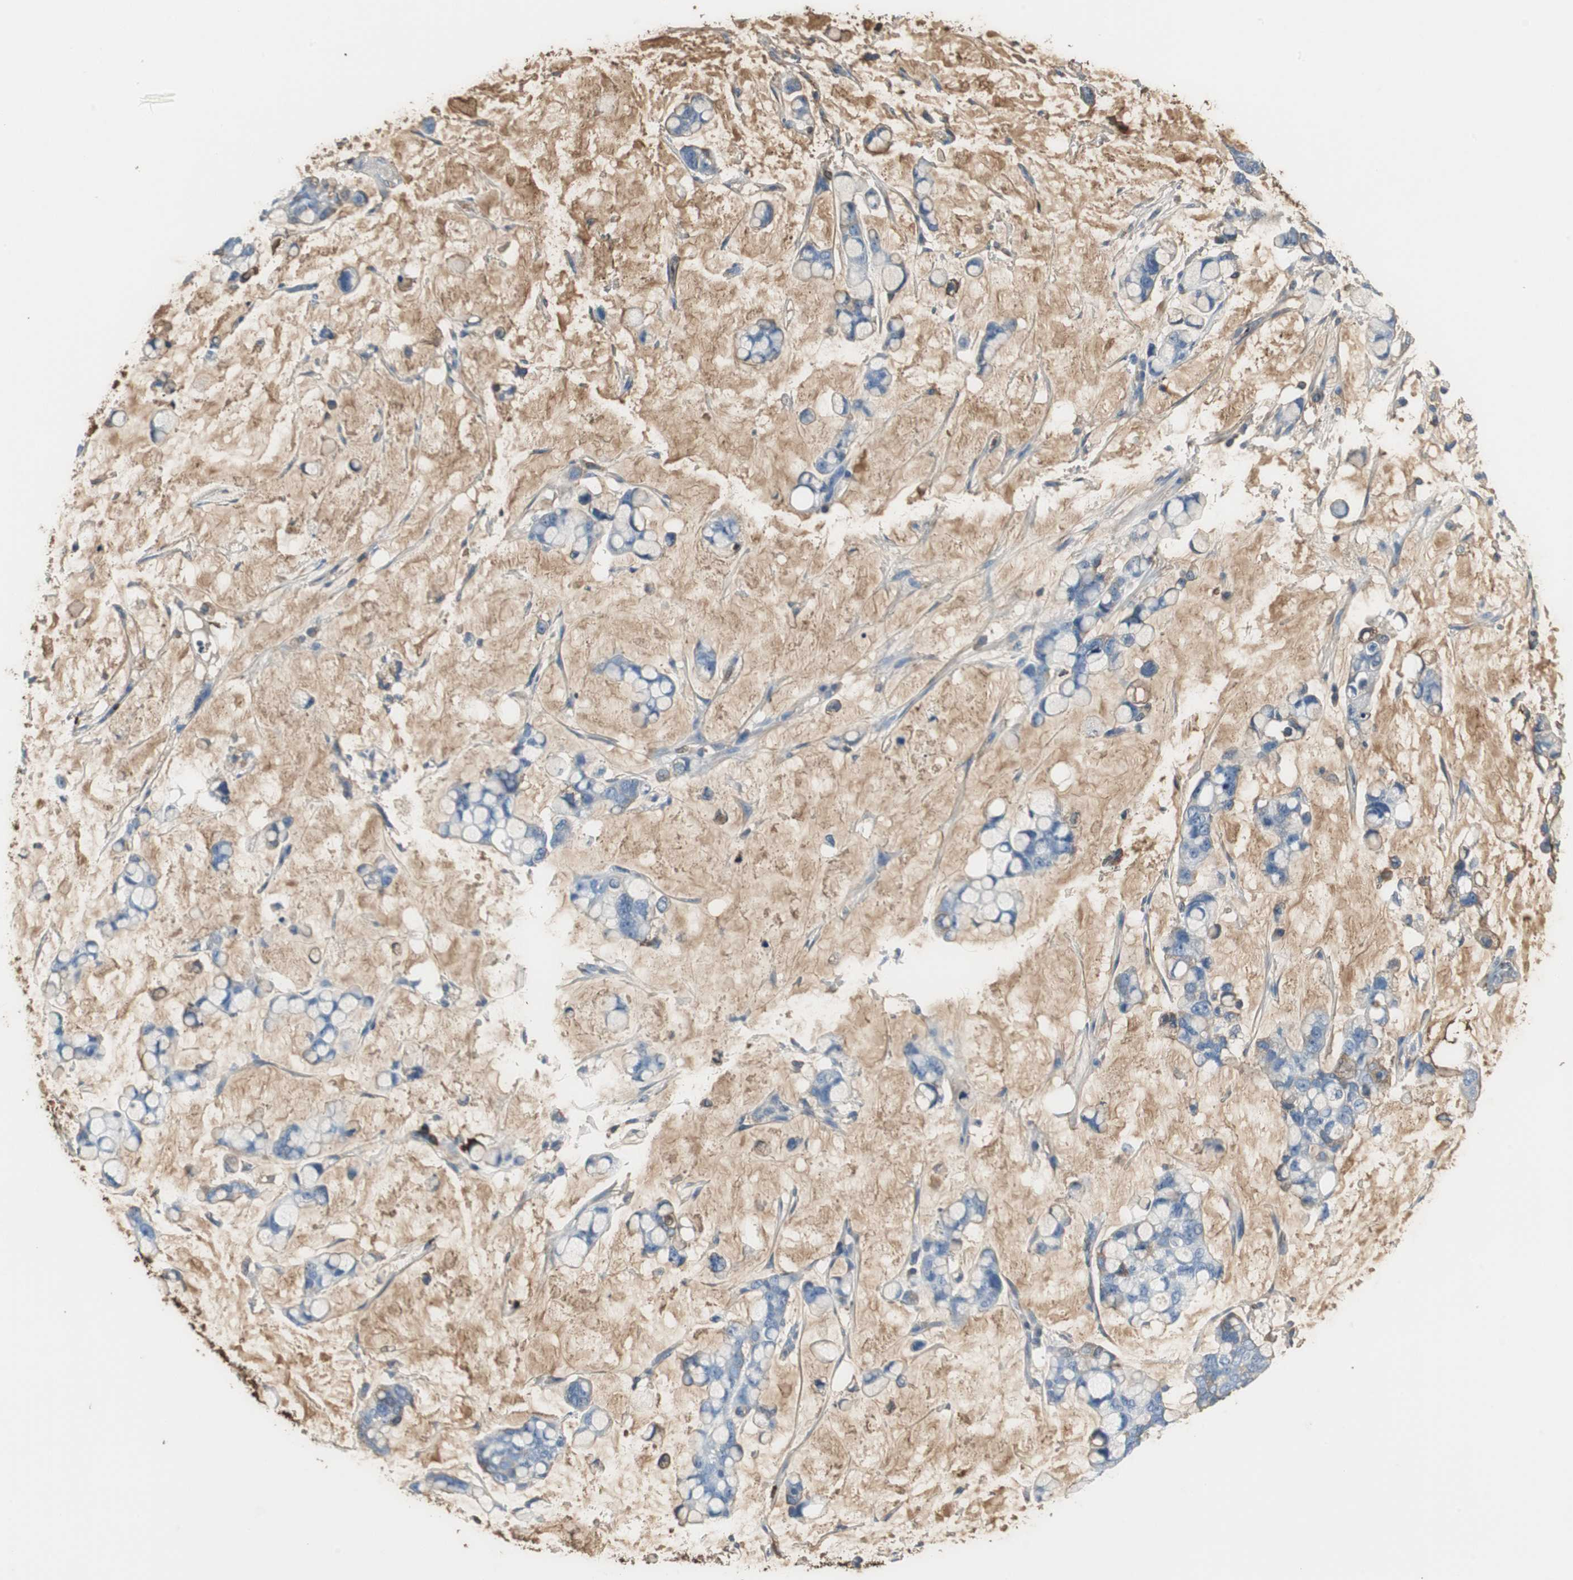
{"staining": {"intensity": "negative", "quantity": "none", "location": "none"}, "tissue": "stomach cancer", "cell_type": "Tumor cells", "image_type": "cancer", "snomed": [{"axis": "morphology", "description": "Adenocarcinoma, NOS"}, {"axis": "topography", "description": "Stomach, lower"}], "caption": "This is an immunohistochemistry micrograph of human stomach adenocarcinoma. There is no positivity in tumor cells.", "gene": "IGHA1", "patient": {"sex": "male", "age": 84}}